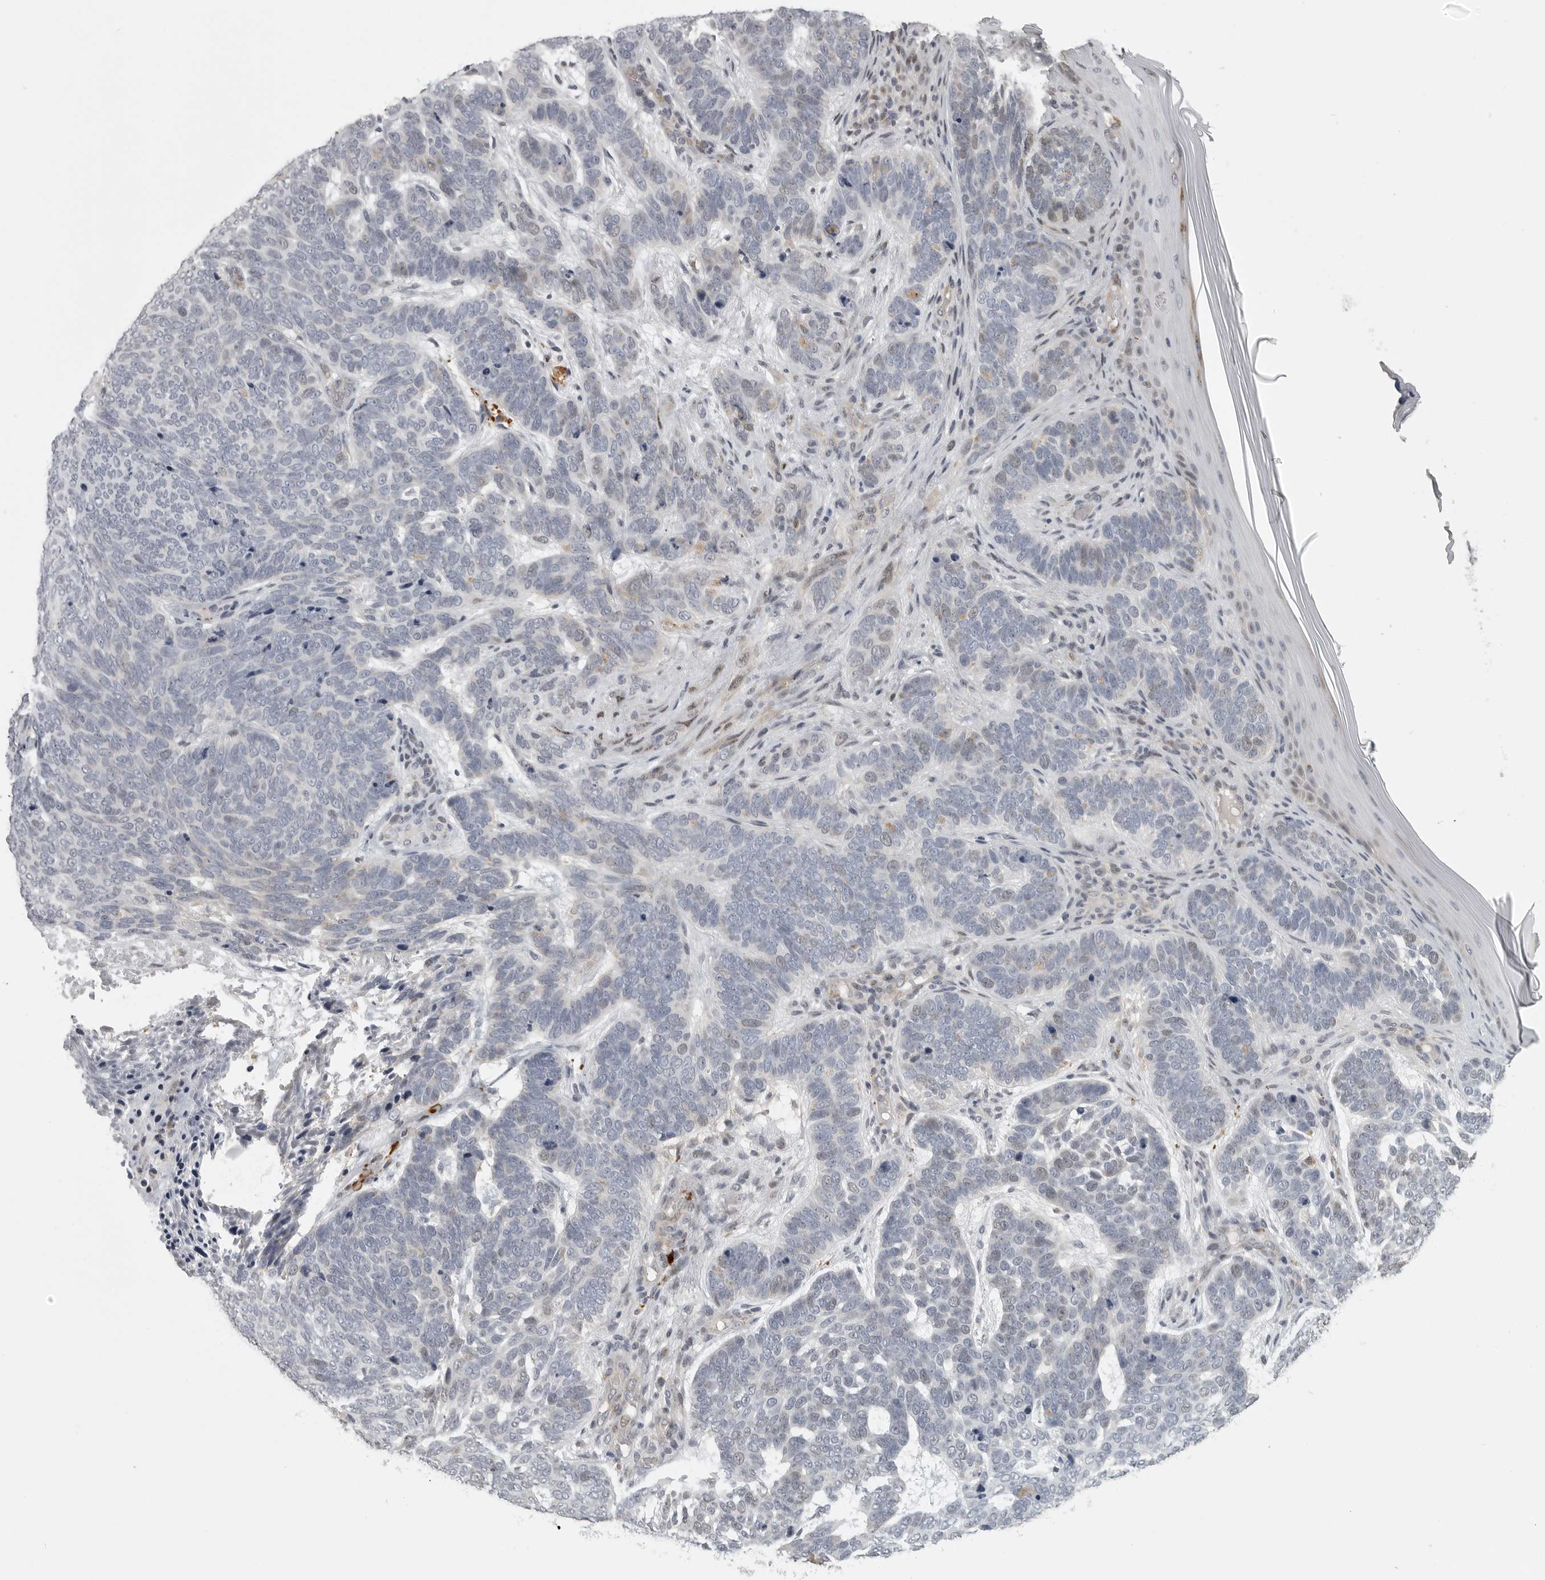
{"staining": {"intensity": "moderate", "quantity": "<25%", "location": "nuclear"}, "tissue": "skin cancer", "cell_type": "Tumor cells", "image_type": "cancer", "snomed": [{"axis": "morphology", "description": "Basal cell carcinoma"}, {"axis": "topography", "description": "Skin"}], "caption": "Human skin cancer stained with a brown dye shows moderate nuclear positive expression in about <25% of tumor cells.", "gene": "POLE2", "patient": {"sex": "female", "age": 85}}